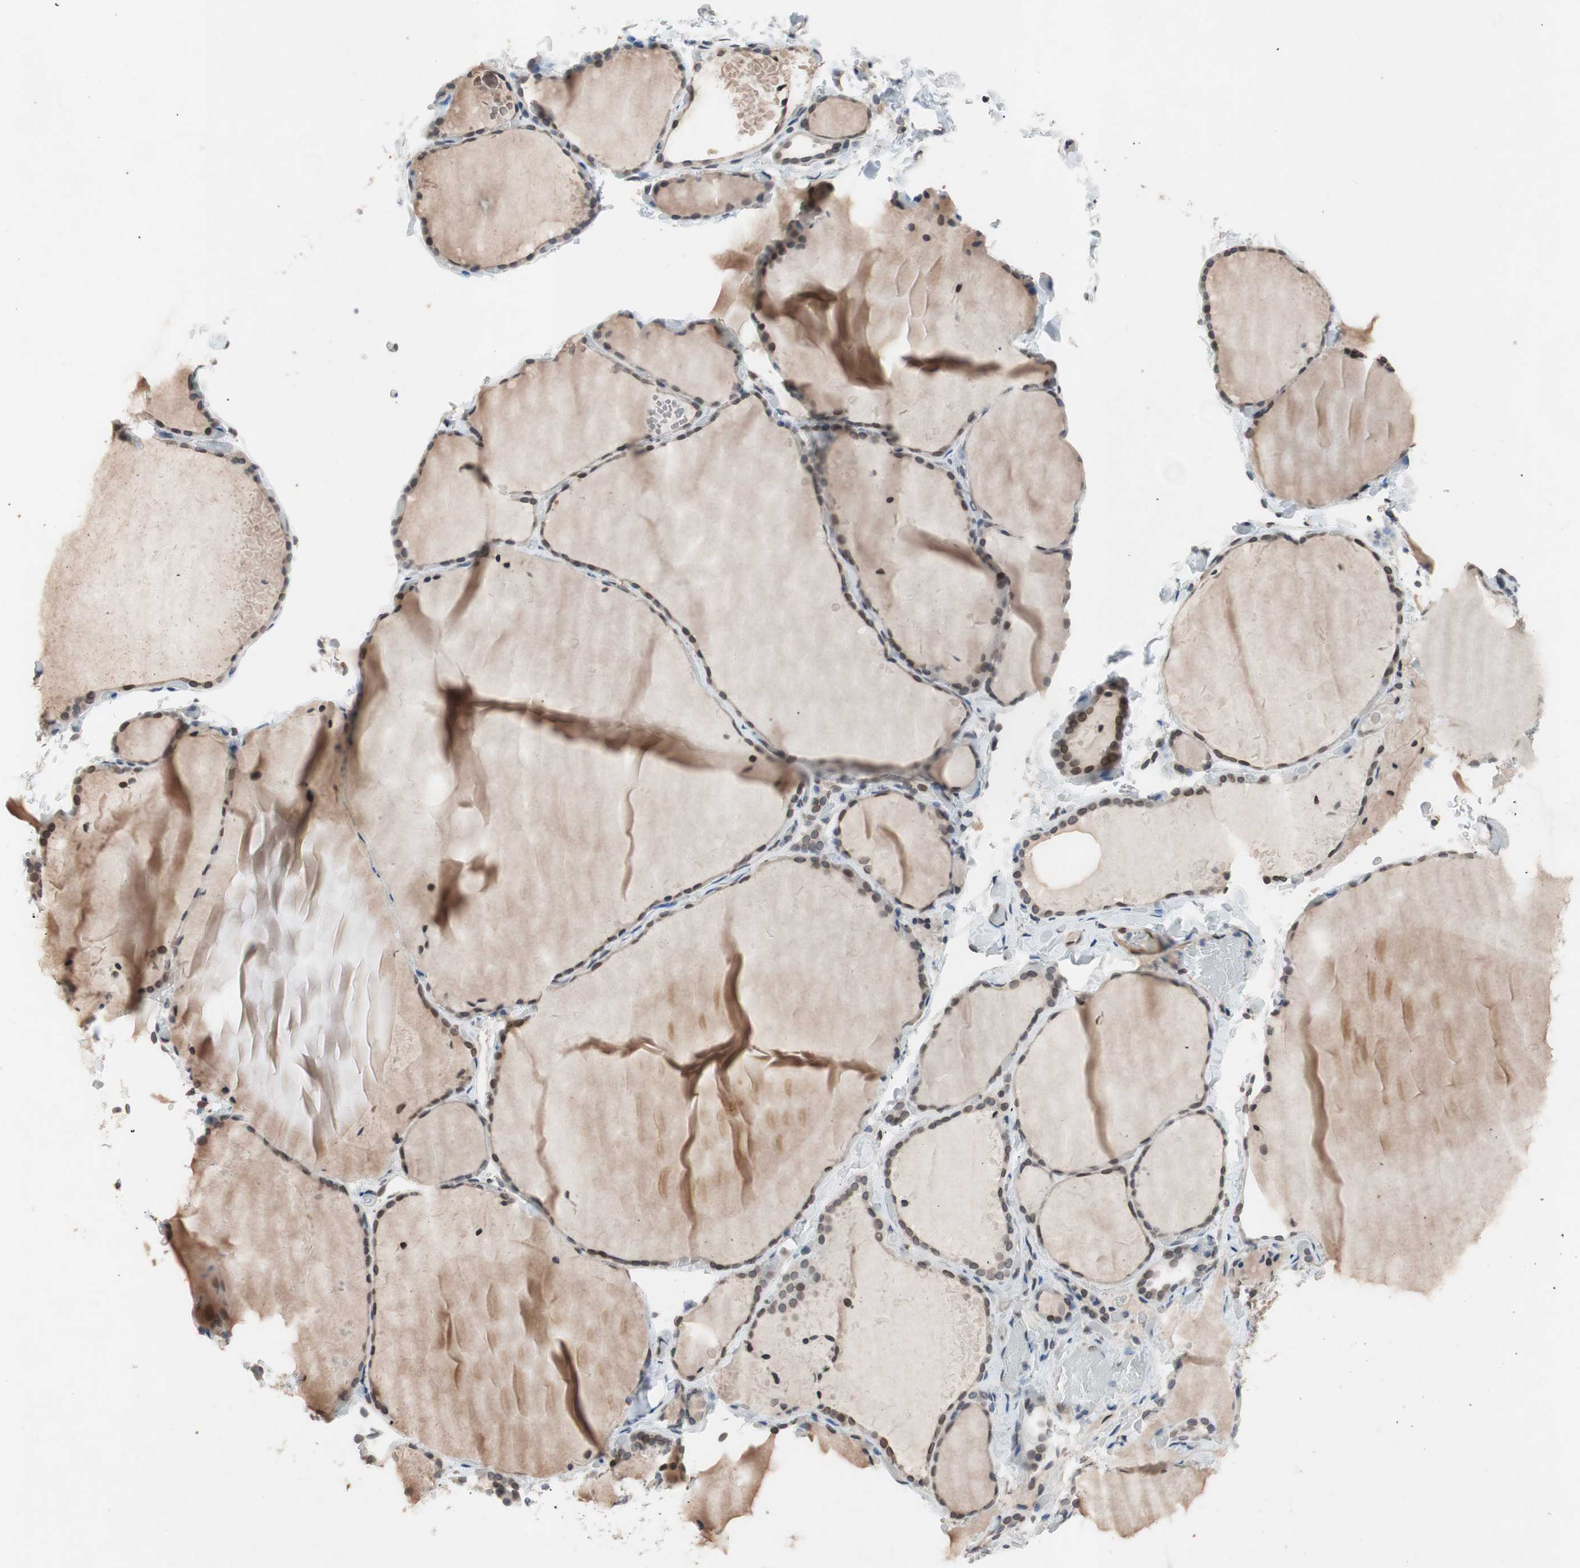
{"staining": {"intensity": "weak", "quantity": "<25%", "location": "cytoplasmic/membranous,nuclear"}, "tissue": "thyroid gland", "cell_type": "Glandular cells", "image_type": "normal", "snomed": [{"axis": "morphology", "description": "Normal tissue, NOS"}, {"axis": "topography", "description": "Thyroid gland"}], "caption": "IHC of normal thyroid gland shows no positivity in glandular cells. The staining was performed using DAB (3,3'-diaminobenzidine) to visualize the protein expression in brown, while the nuclei were stained in blue with hematoxylin (Magnification: 20x).", "gene": "ARNT2", "patient": {"sex": "female", "age": 22}}